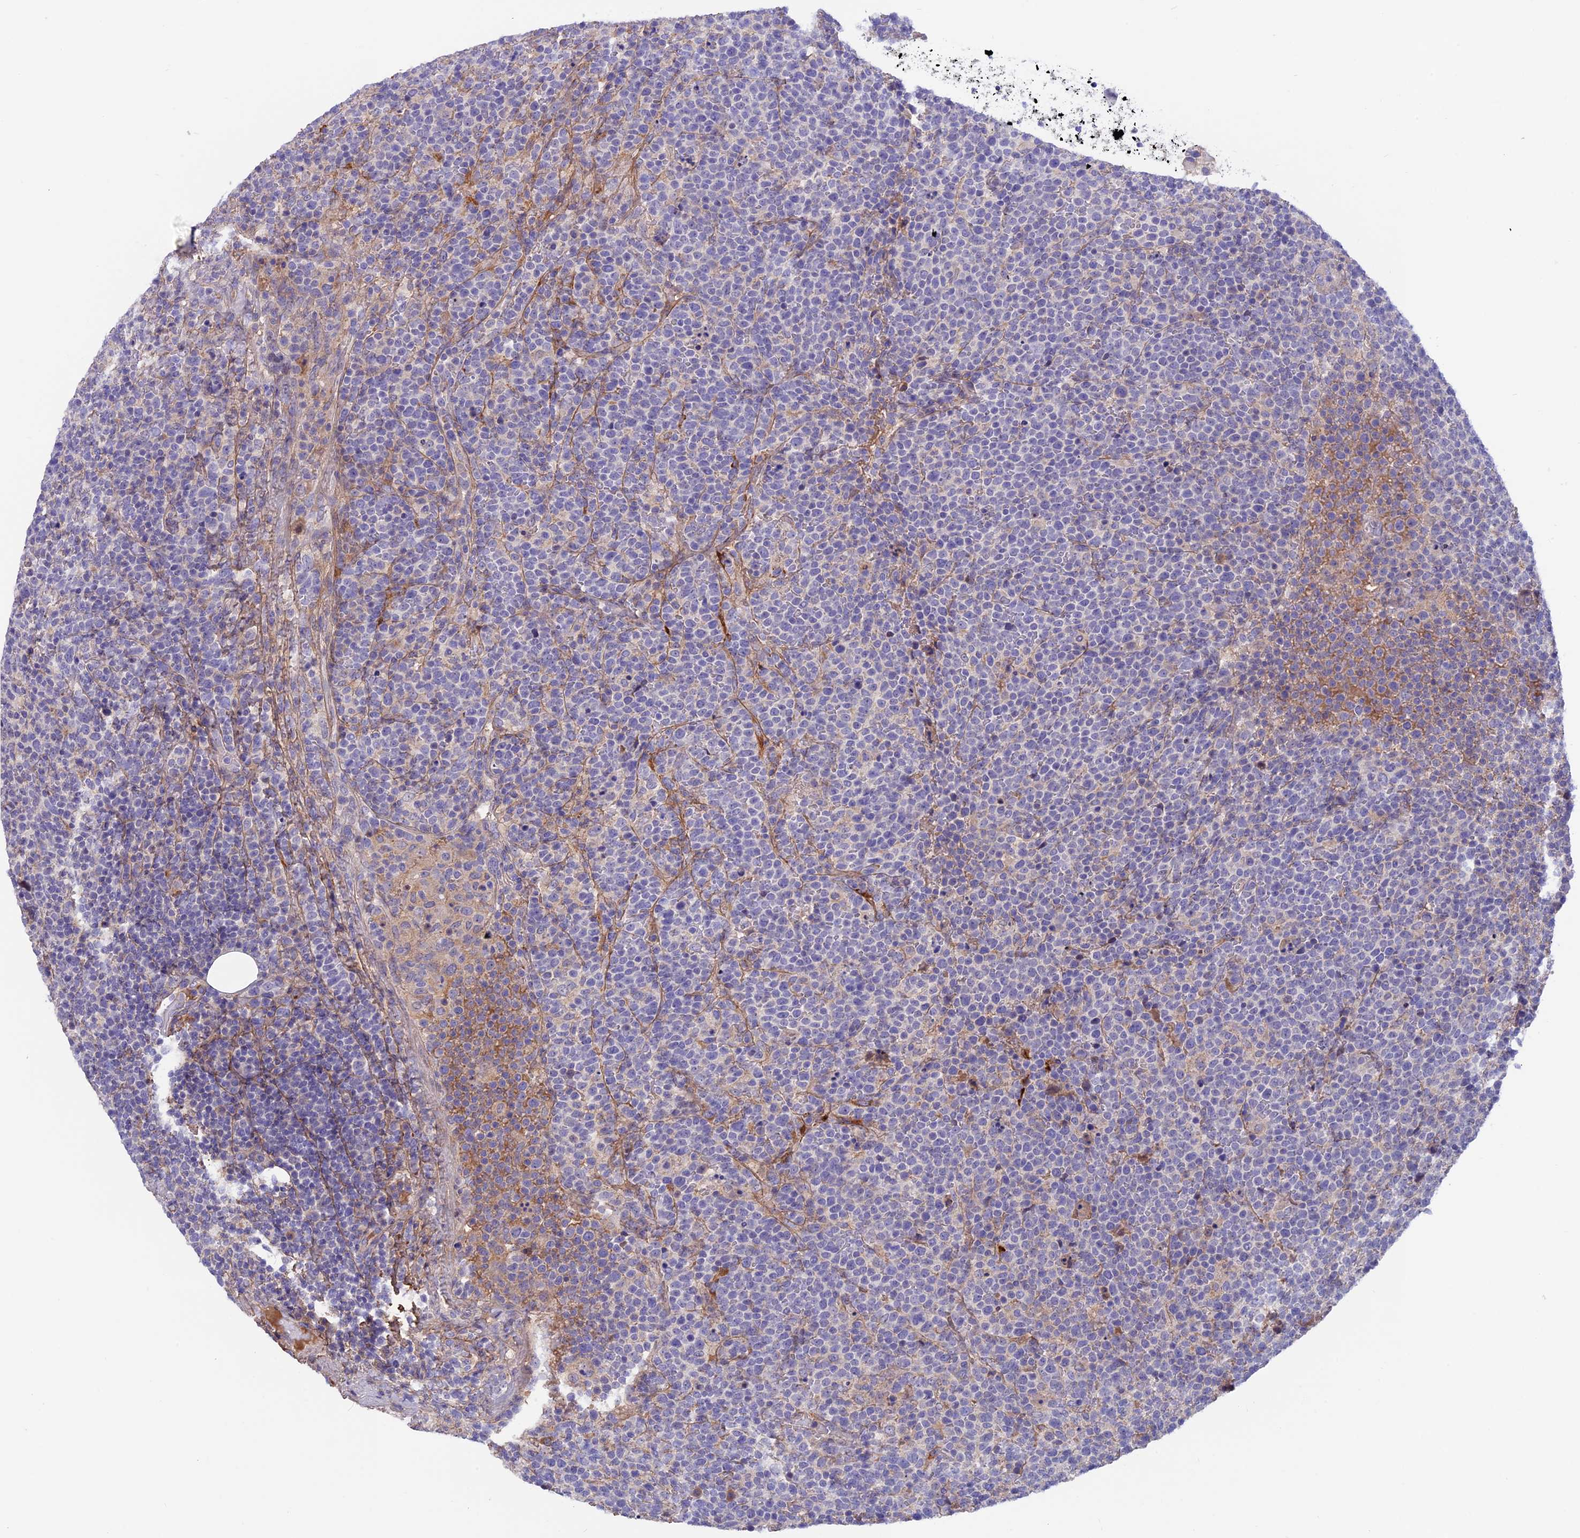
{"staining": {"intensity": "negative", "quantity": "none", "location": "none"}, "tissue": "lymphoma", "cell_type": "Tumor cells", "image_type": "cancer", "snomed": [{"axis": "morphology", "description": "Malignant lymphoma, non-Hodgkin's type, High grade"}, {"axis": "topography", "description": "Lymph node"}], "caption": "High-grade malignant lymphoma, non-Hodgkin's type stained for a protein using immunohistochemistry demonstrates no positivity tumor cells.", "gene": "COL4A3", "patient": {"sex": "male", "age": 61}}